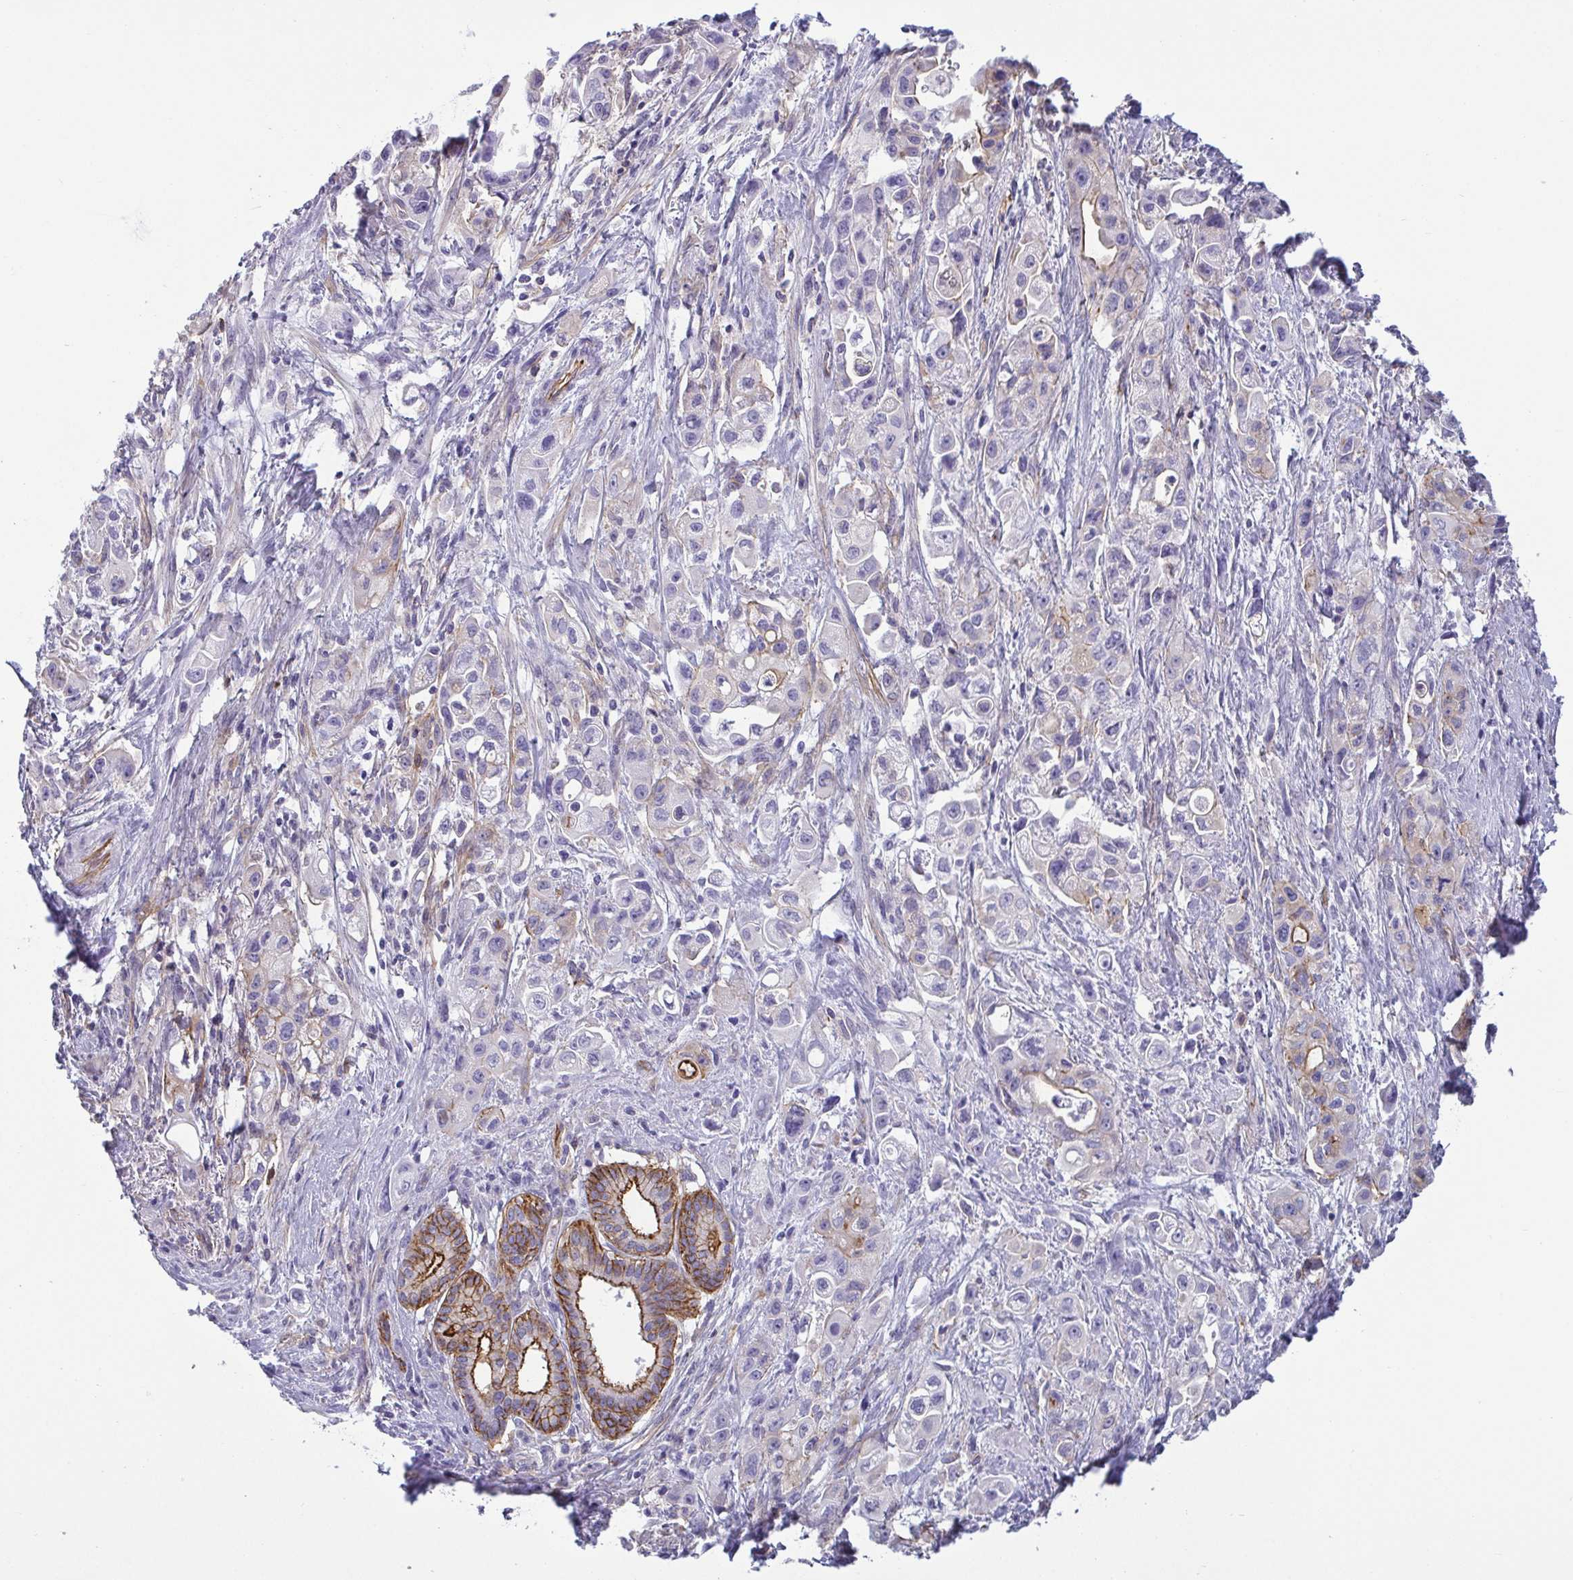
{"staining": {"intensity": "weak", "quantity": "<25%", "location": "cytoplasmic/membranous"}, "tissue": "pancreatic cancer", "cell_type": "Tumor cells", "image_type": "cancer", "snomed": [{"axis": "morphology", "description": "Adenocarcinoma, NOS"}, {"axis": "topography", "description": "Pancreas"}], "caption": "Pancreatic cancer (adenocarcinoma) was stained to show a protein in brown. There is no significant staining in tumor cells. (DAB (3,3'-diaminobenzidine) immunohistochemistry visualized using brightfield microscopy, high magnification).", "gene": "LIMA1", "patient": {"sex": "female", "age": 66}}